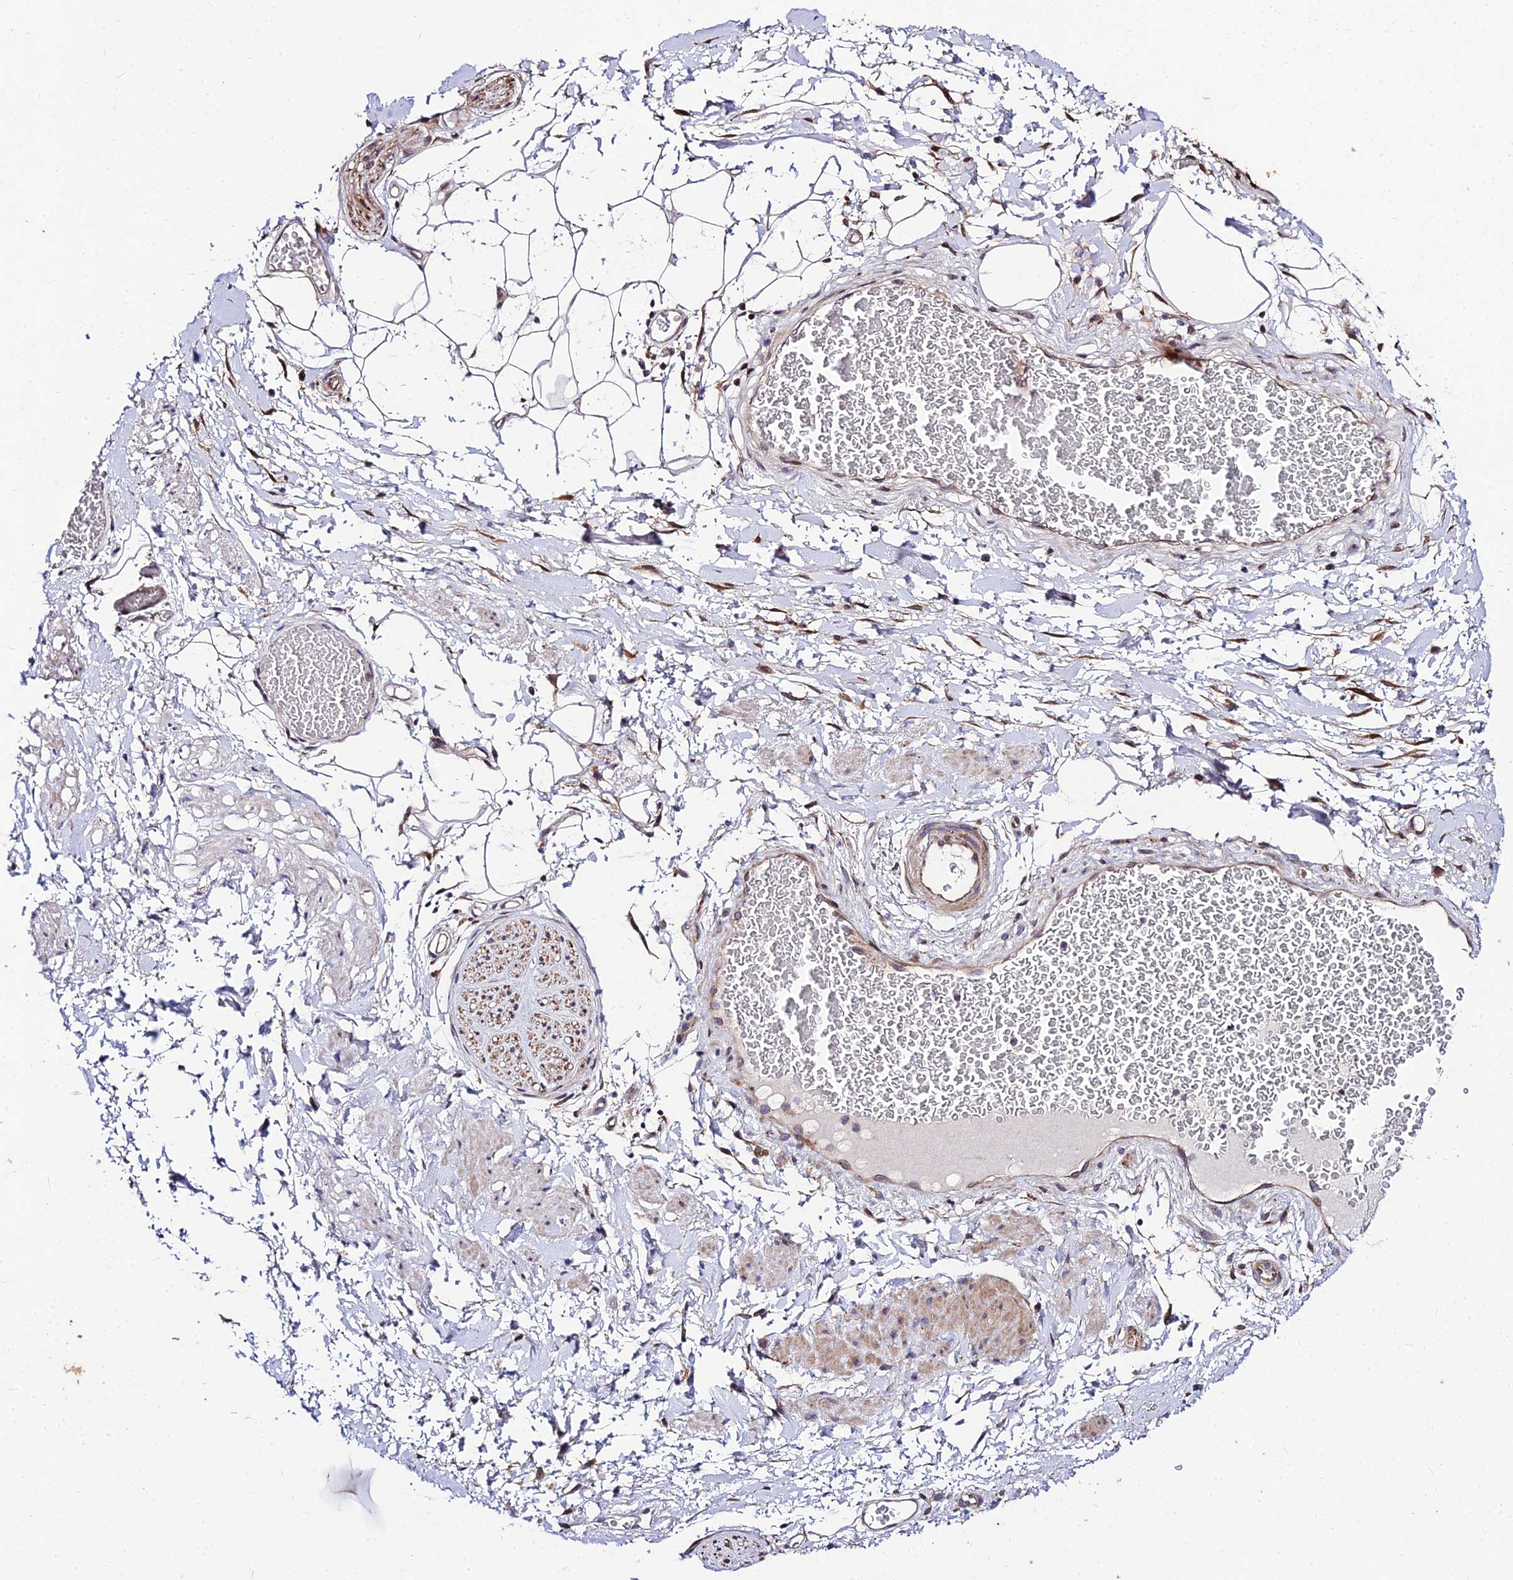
{"staining": {"intensity": "weak", "quantity": "25%-75%", "location": "cytoplasmic/membranous"}, "tissue": "adipose tissue", "cell_type": "Adipocytes", "image_type": "normal", "snomed": [{"axis": "morphology", "description": "Normal tissue, NOS"}, {"axis": "morphology", "description": "Adenocarcinoma, NOS"}, {"axis": "topography", "description": "Rectum"}, {"axis": "topography", "description": "Vagina"}, {"axis": "topography", "description": "Peripheral nerve tissue"}], "caption": "An immunohistochemistry (IHC) micrograph of benign tissue is shown. Protein staining in brown shows weak cytoplasmic/membranous positivity in adipose tissue within adipocytes. The staining is performed using DAB brown chromogen to label protein expression. The nuclei are counter-stained blue using hematoxylin.", "gene": "MKKS", "patient": {"sex": "female", "age": 71}}